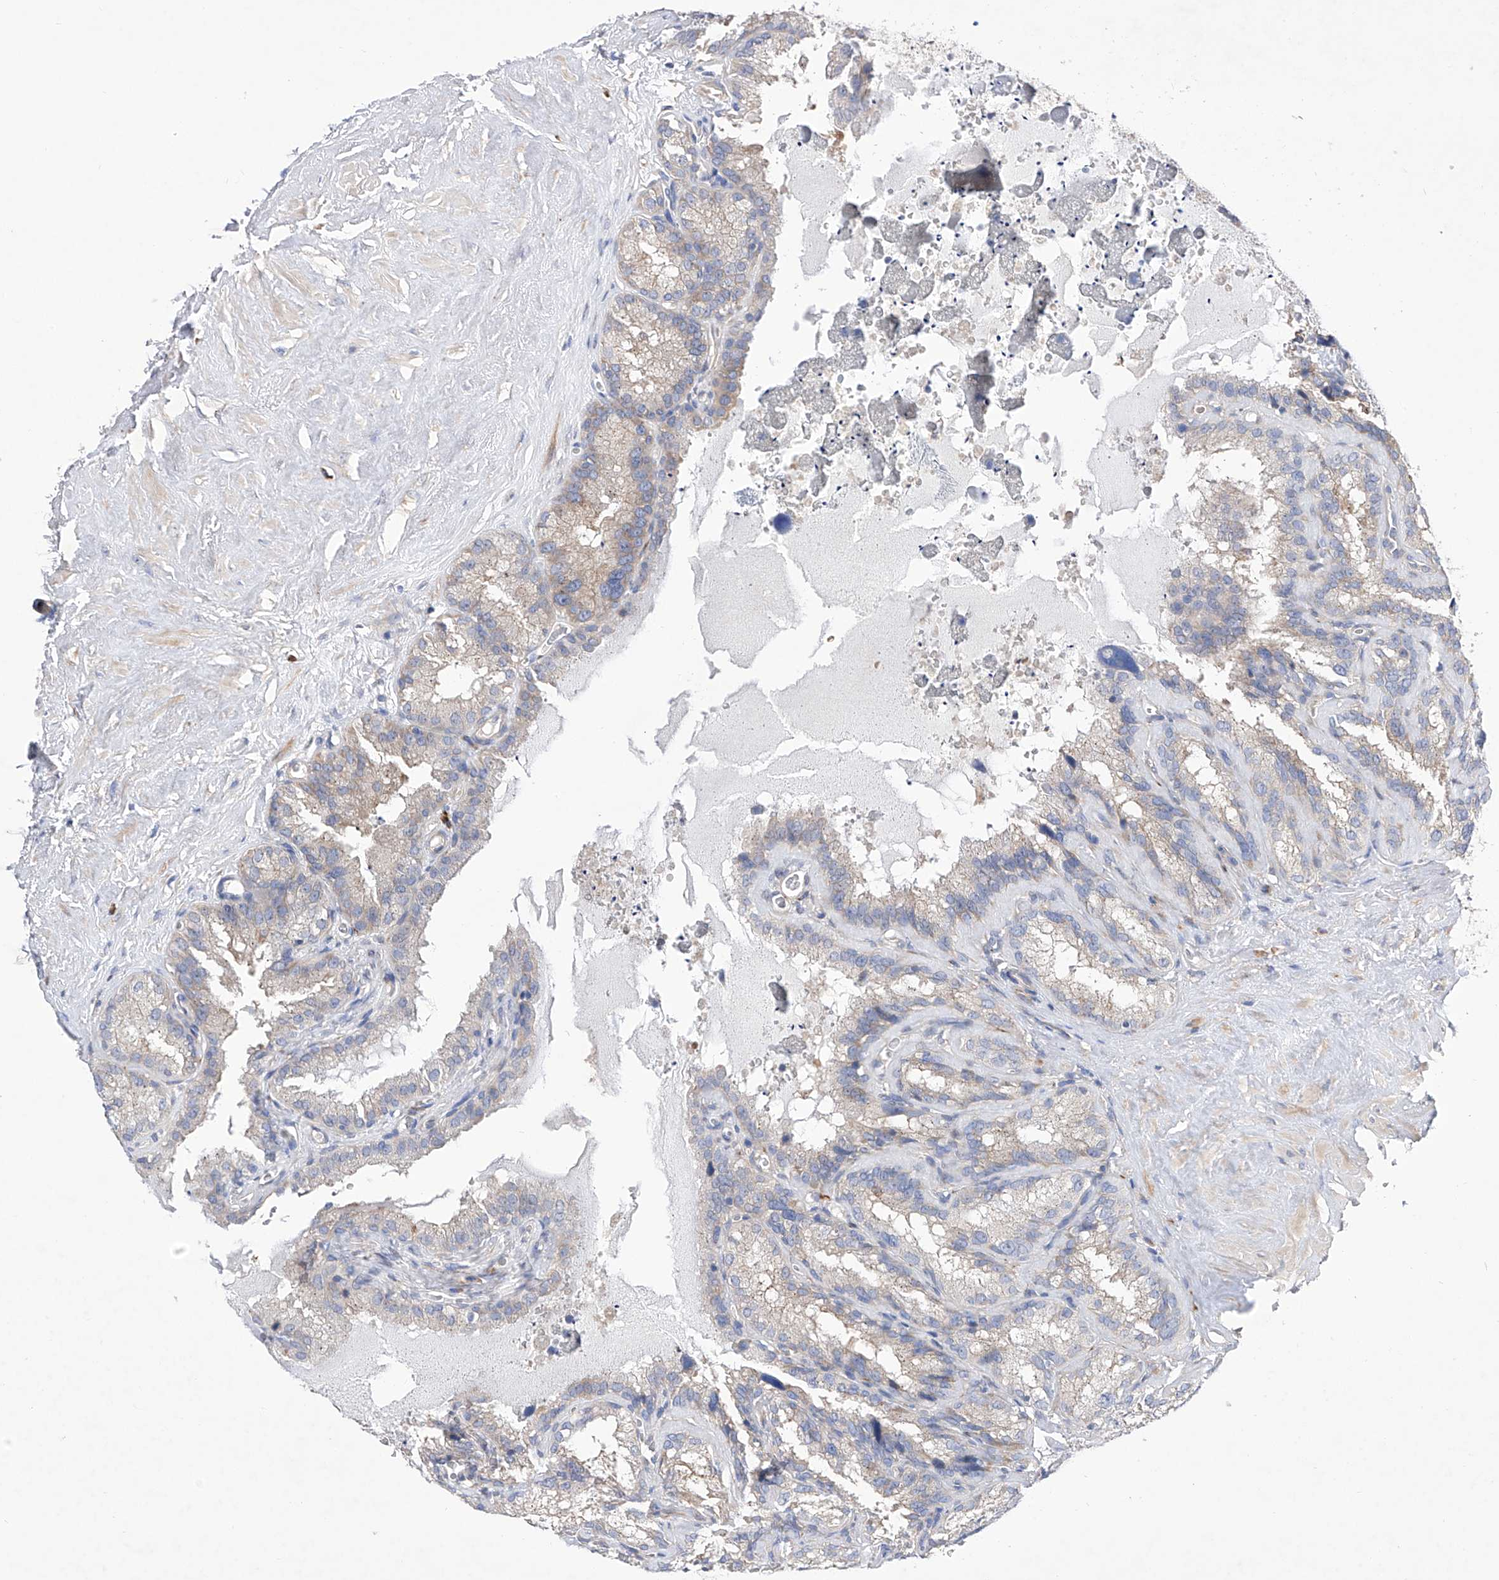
{"staining": {"intensity": "weak", "quantity": "<25%", "location": "cytoplasmic/membranous"}, "tissue": "seminal vesicle", "cell_type": "Glandular cells", "image_type": "normal", "snomed": [{"axis": "morphology", "description": "Normal tissue, NOS"}, {"axis": "topography", "description": "Prostate"}, {"axis": "topography", "description": "Seminal veicle"}], "caption": "Seminal vesicle was stained to show a protein in brown. There is no significant expression in glandular cells. Nuclei are stained in blue.", "gene": "NFATC4", "patient": {"sex": "male", "age": 59}}